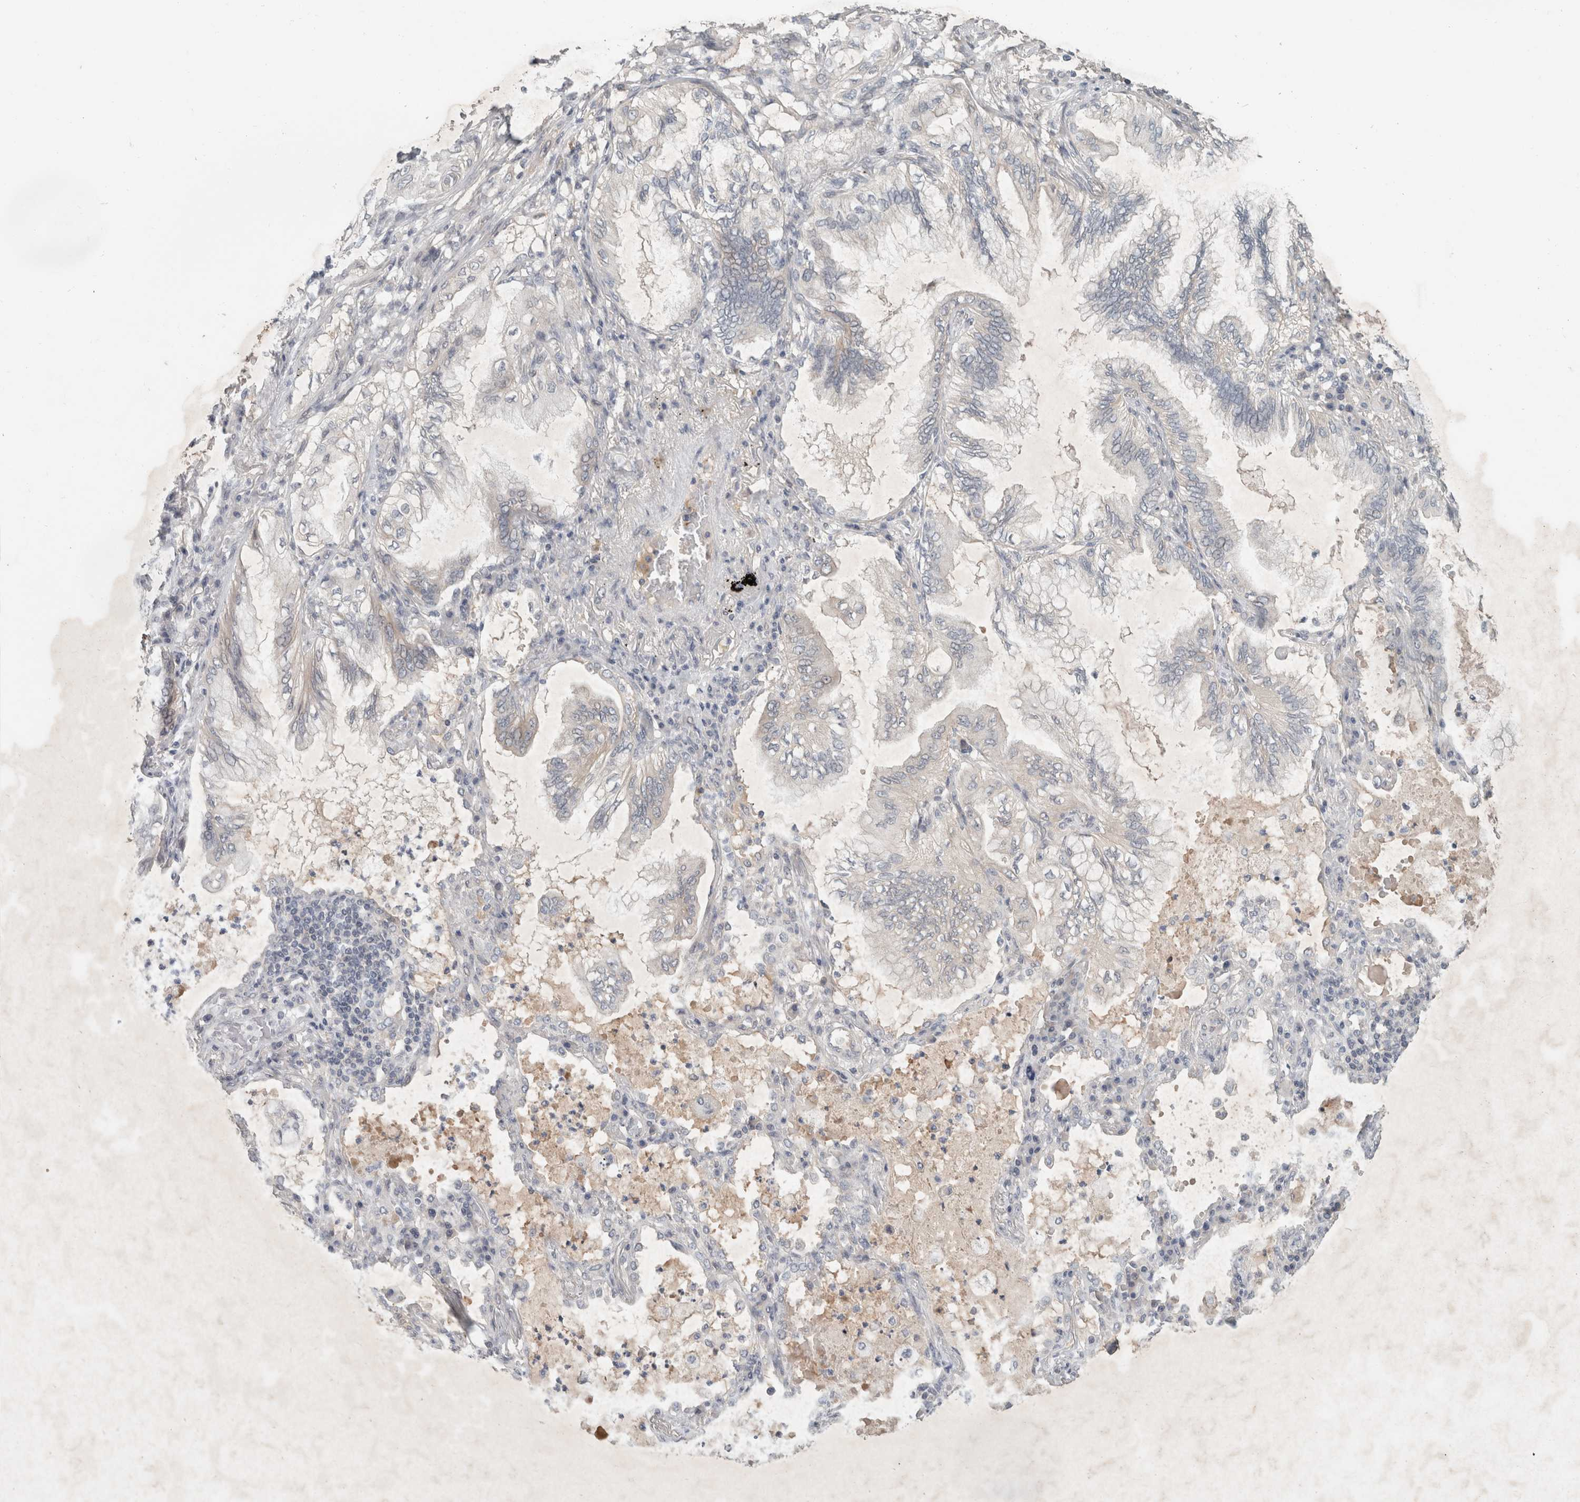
{"staining": {"intensity": "negative", "quantity": "none", "location": "none"}, "tissue": "lung cancer", "cell_type": "Tumor cells", "image_type": "cancer", "snomed": [{"axis": "morphology", "description": "Adenocarcinoma, NOS"}, {"axis": "topography", "description": "Lung"}], "caption": "This is an immunohistochemistry (IHC) micrograph of adenocarcinoma (lung). There is no staining in tumor cells.", "gene": "RASAL2", "patient": {"sex": "female", "age": 70}}